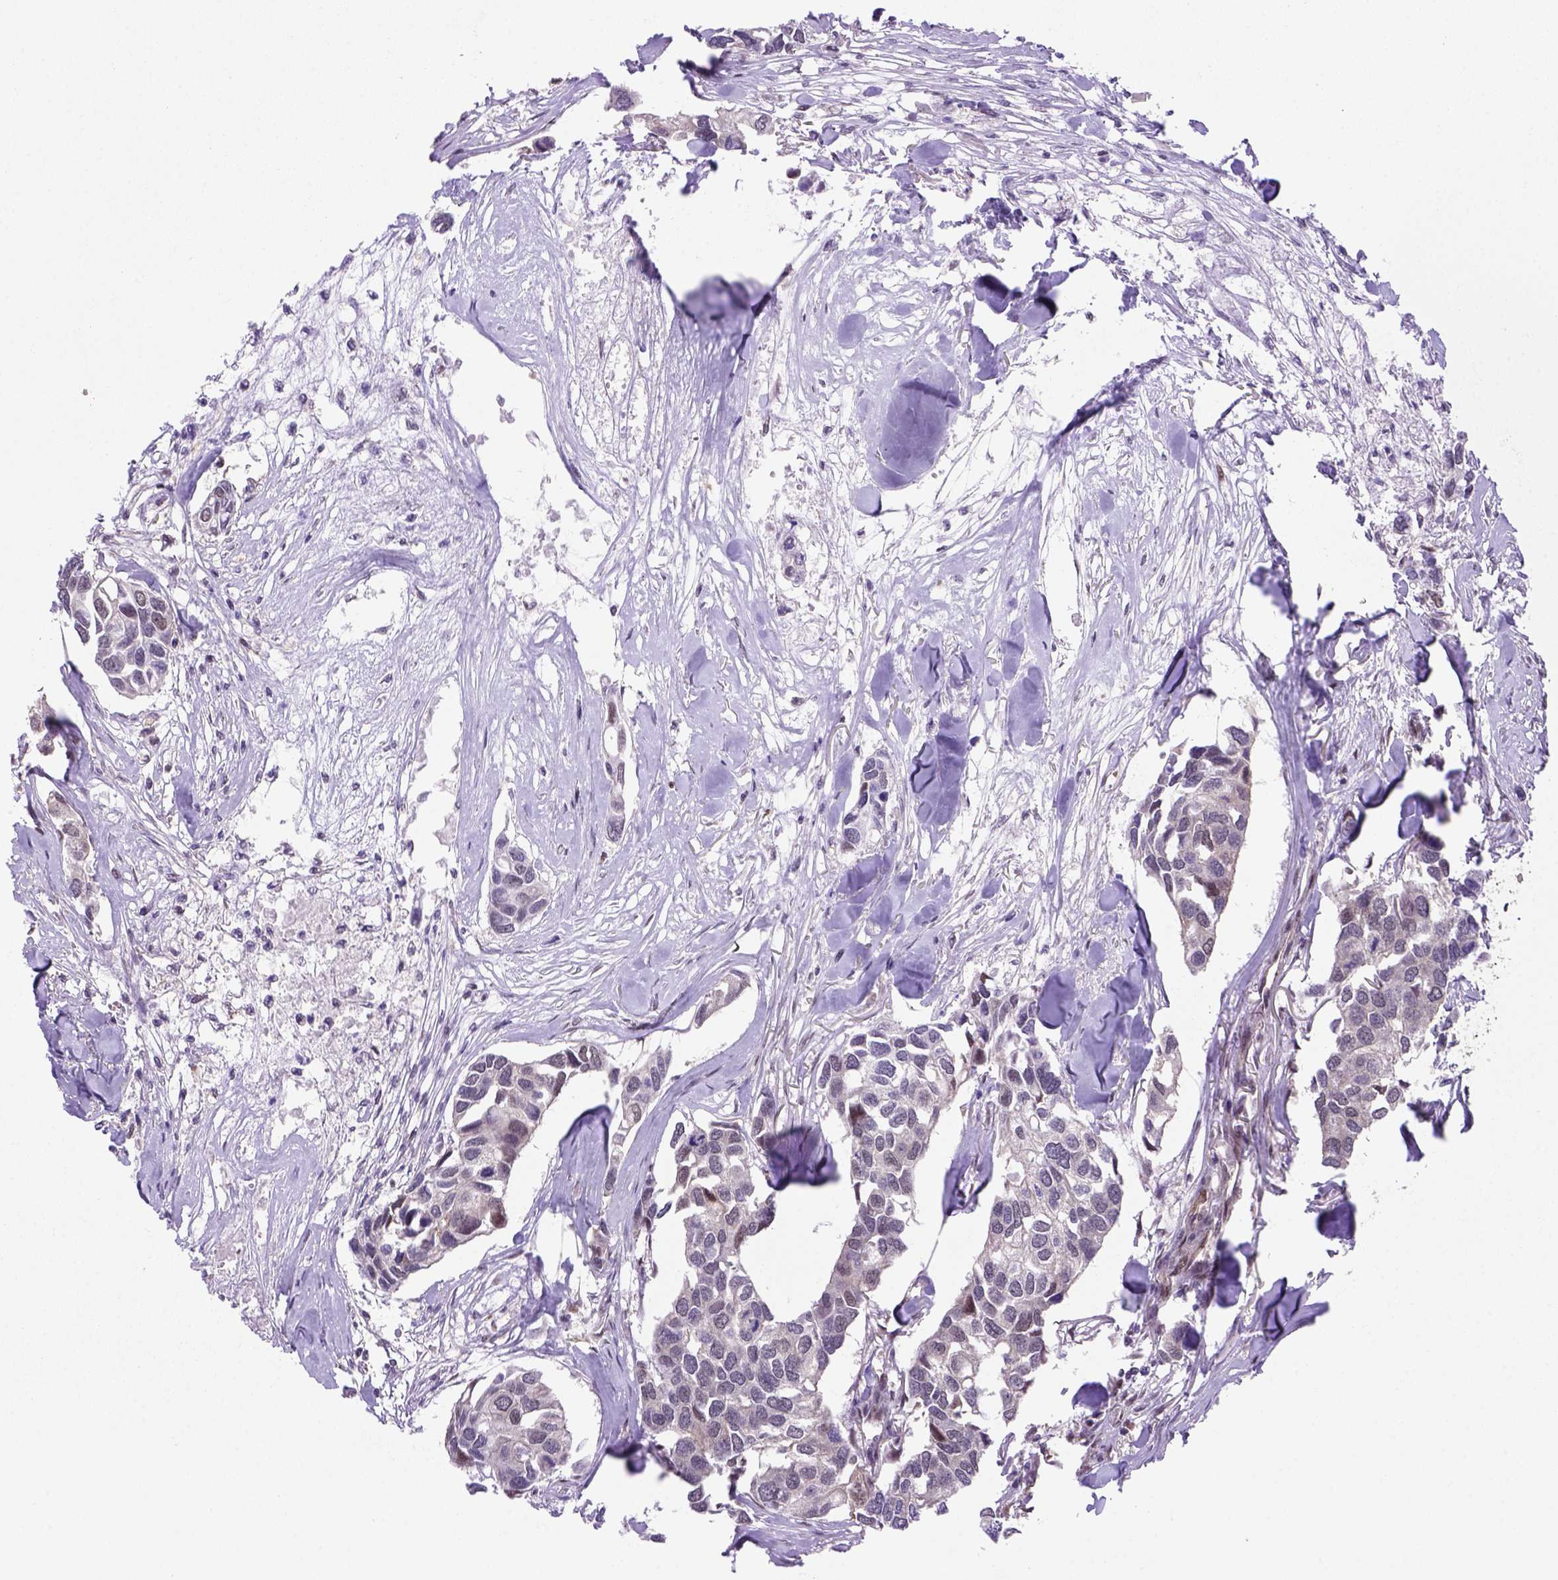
{"staining": {"intensity": "moderate", "quantity": "<25%", "location": "nuclear"}, "tissue": "breast cancer", "cell_type": "Tumor cells", "image_type": "cancer", "snomed": [{"axis": "morphology", "description": "Duct carcinoma"}, {"axis": "topography", "description": "Breast"}], "caption": "Immunohistochemical staining of human intraductal carcinoma (breast) demonstrates low levels of moderate nuclear positivity in approximately <25% of tumor cells.", "gene": "PSMC2", "patient": {"sex": "female", "age": 83}}